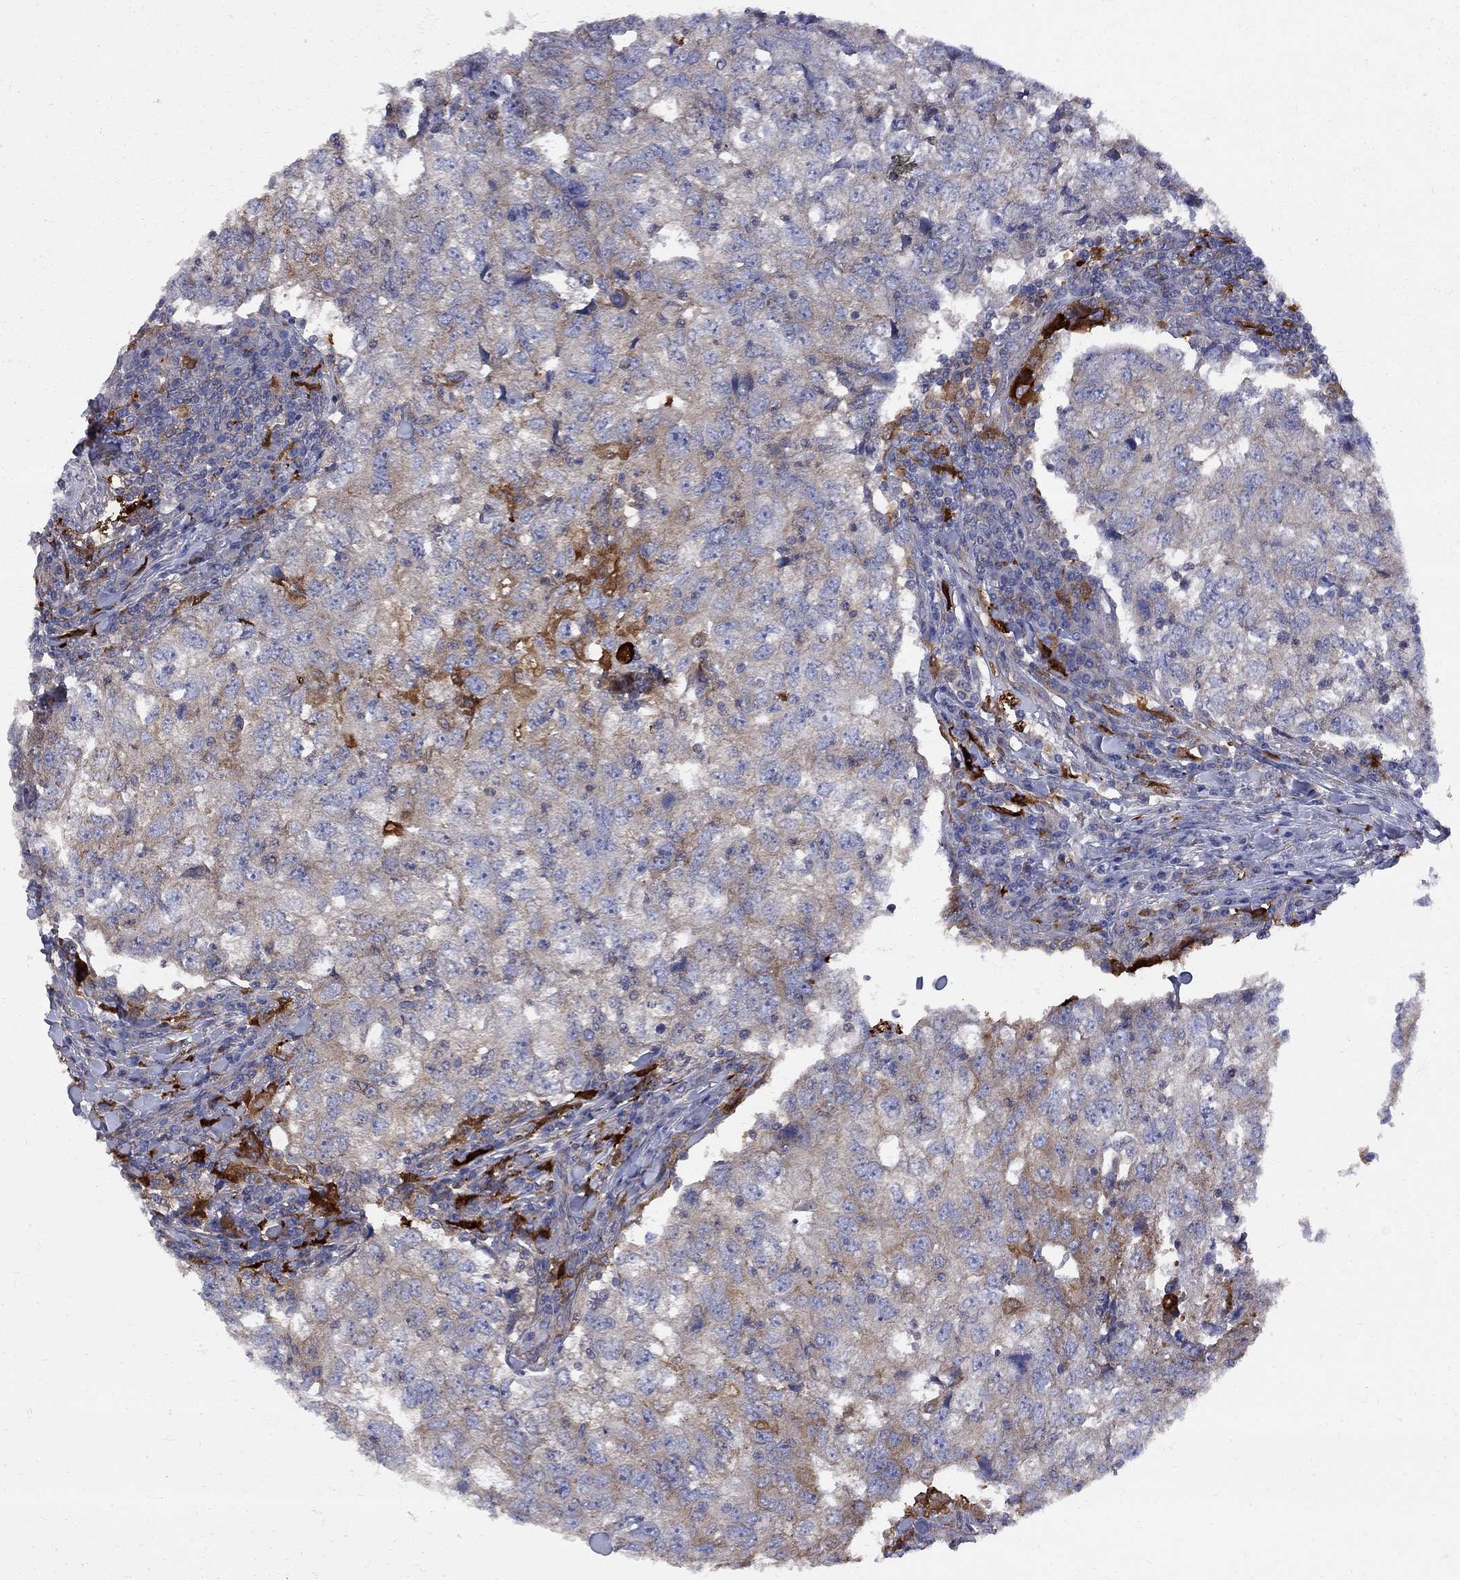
{"staining": {"intensity": "weak", "quantity": ">75%", "location": "cytoplasmic/membranous"}, "tissue": "breast cancer", "cell_type": "Tumor cells", "image_type": "cancer", "snomed": [{"axis": "morphology", "description": "Duct carcinoma"}, {"axis": "topography", "description": "Breast"}], "caption": "The immunohistochemical stain labels weak cytoplasmic/membranous staining in tumor cells of intraductal carcinoma (breast) tissue.", "gene": "MTHFR", "patient": {"sex": "female", "age": 30}}